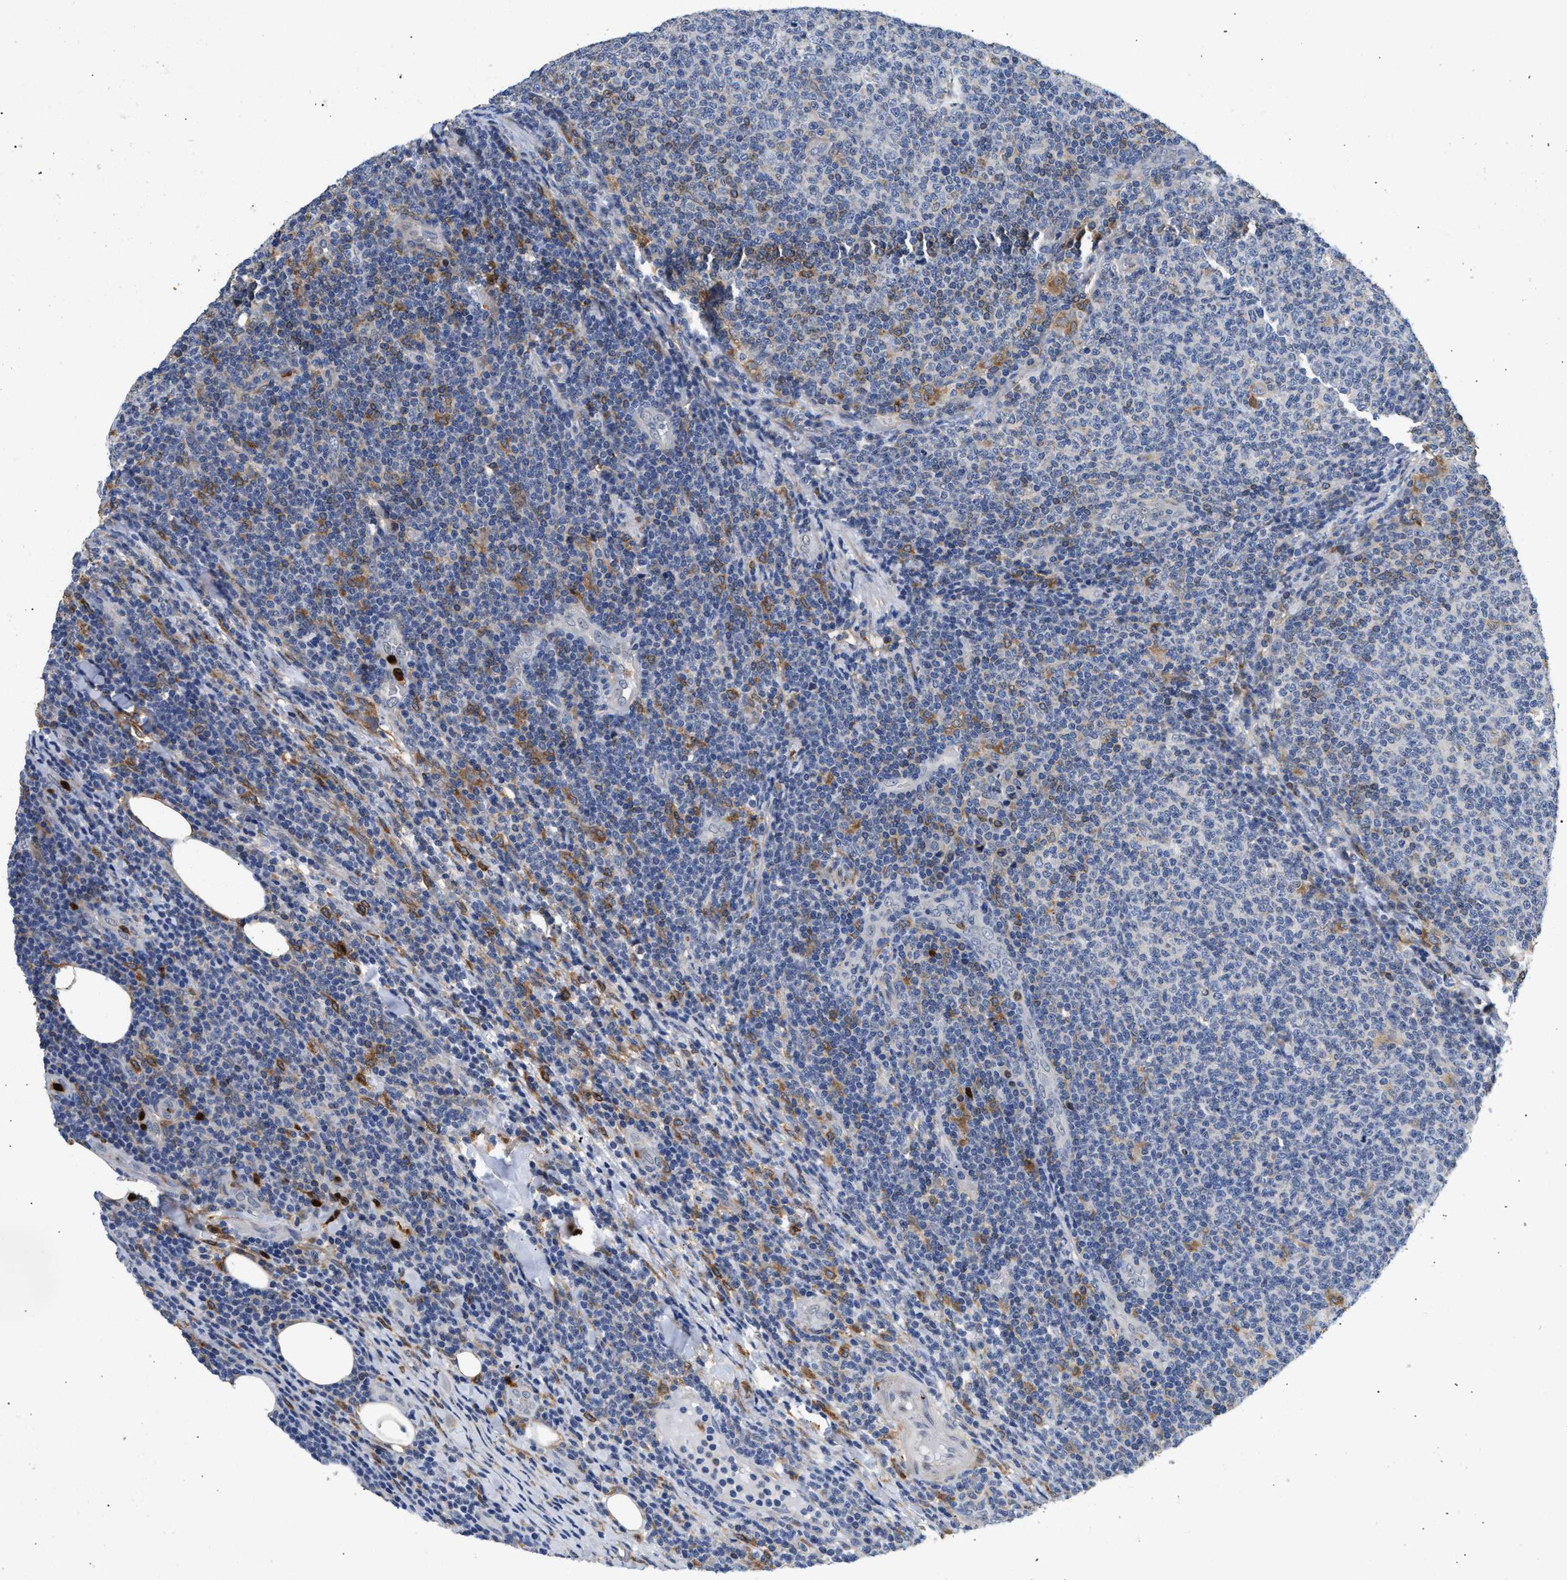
{"staining": {"intensity": "negative", "quantity": "none", "location": "none"}, "tissue": "lymphoma", "cell_type": "Tumor cells", "image_type": "cancer", "snomed": [{"axis": "morphology", "description": "Malignant lymphoma, non-Hodgkin's type, Low grade"}, {"axis": "topography", "description": "Lymph node"}], "caption": "An image of malignant lymphoma, non-Hodgkin's type (low-grade) stained for a protein exhibits no brown staining in tumor cells. (Stains: DAB immunohistochemistry with hematoxylin counter stain, Microscopy: brightfield microscopy at high magnification).", "gene": "RAB31", "patient": {"sex": "male", "age": 66}}